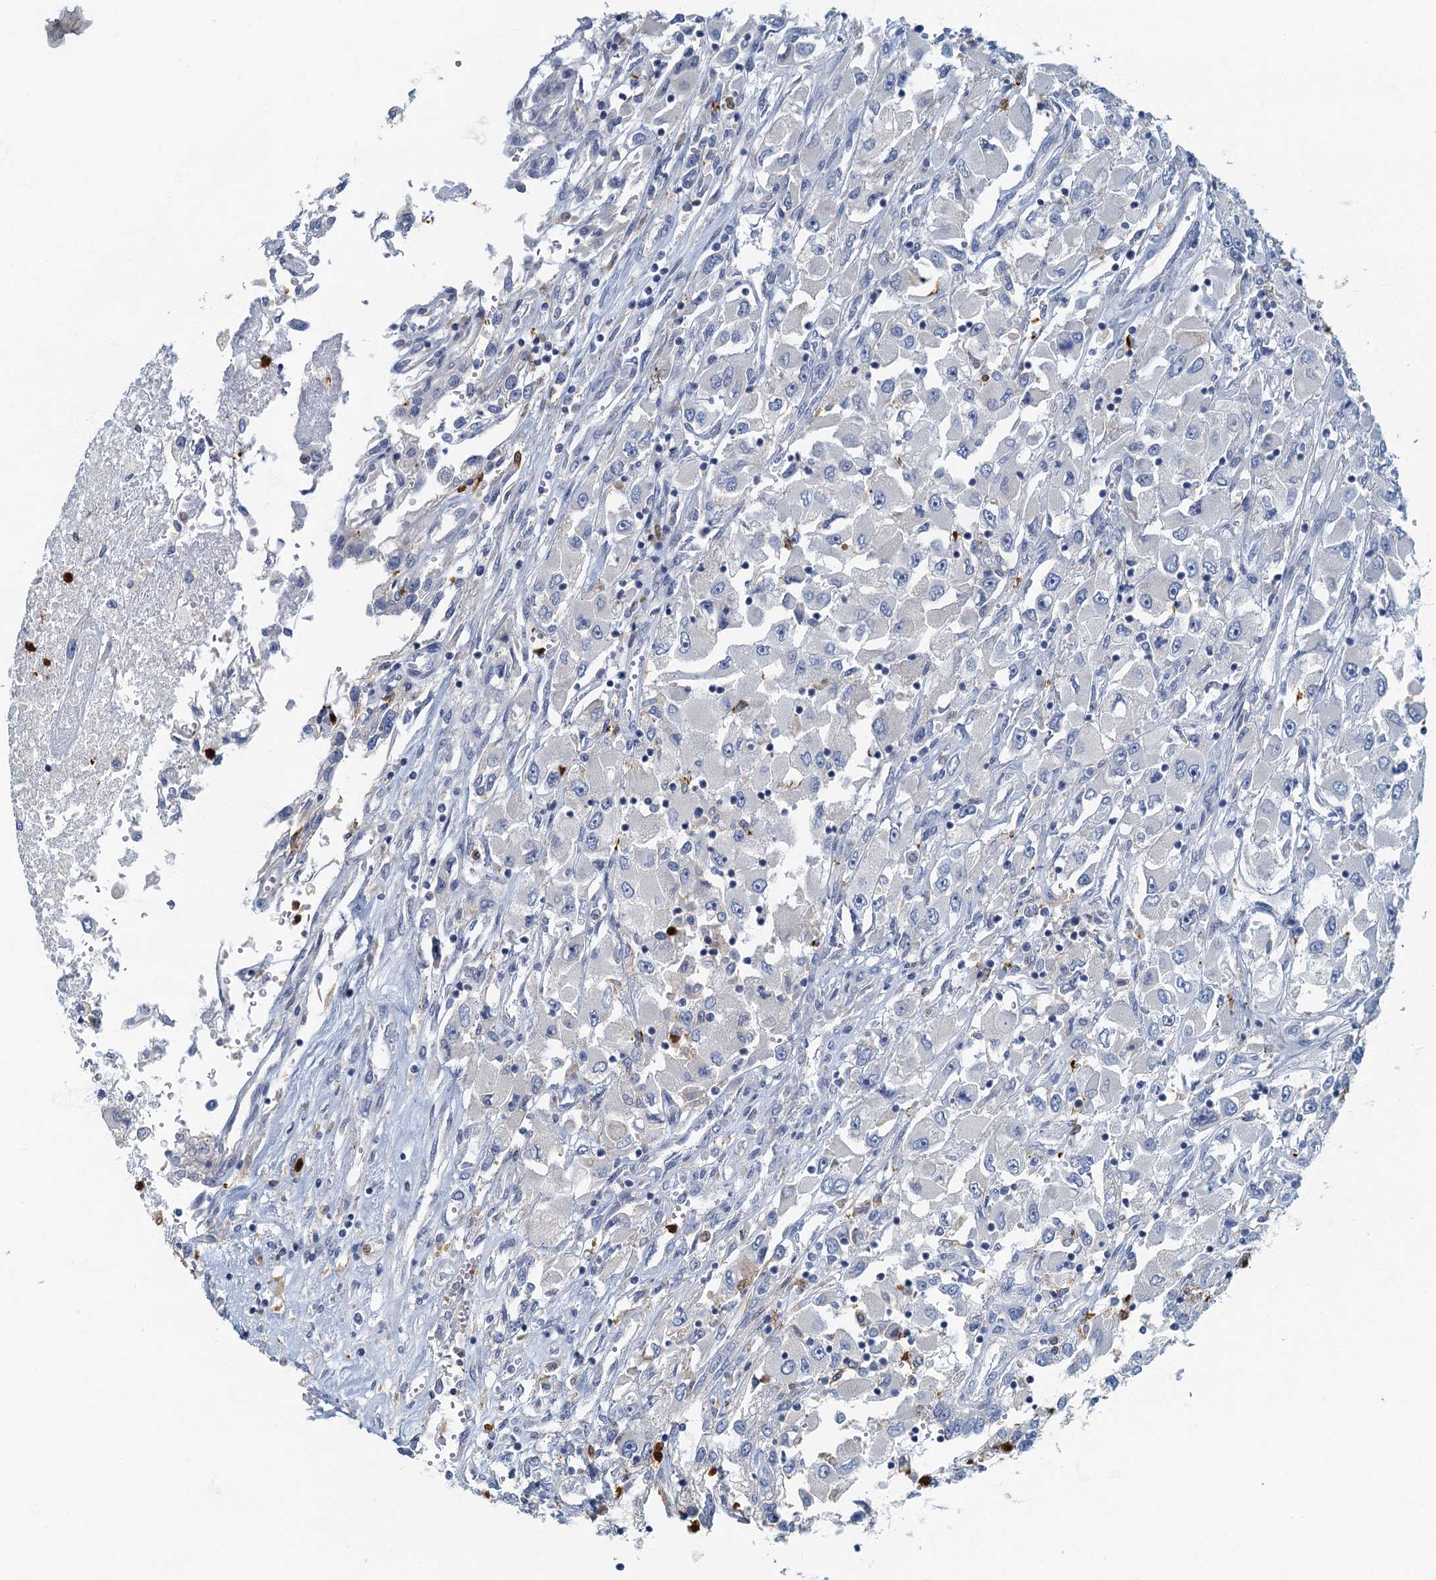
{"staining": {"intensity": "negative", "quantity": "none", "location": "none"}, "tissue": "renal cancer", "cell_type": "Tumor cells", "image_type": "cancer", "snomed": [{"axis": "morphology", "description": "Adenocarcinoma, NOS"}, {"axis": "topography", "description": "Kidney"}], "caption": "The immunohistochemistry (IHC) photomicrograph has no significant expression in tumor cells of renal adenocarcinoma tissue.", "gene": "ANKDD1A", "patient": {"sex": "female", "age": 52}}